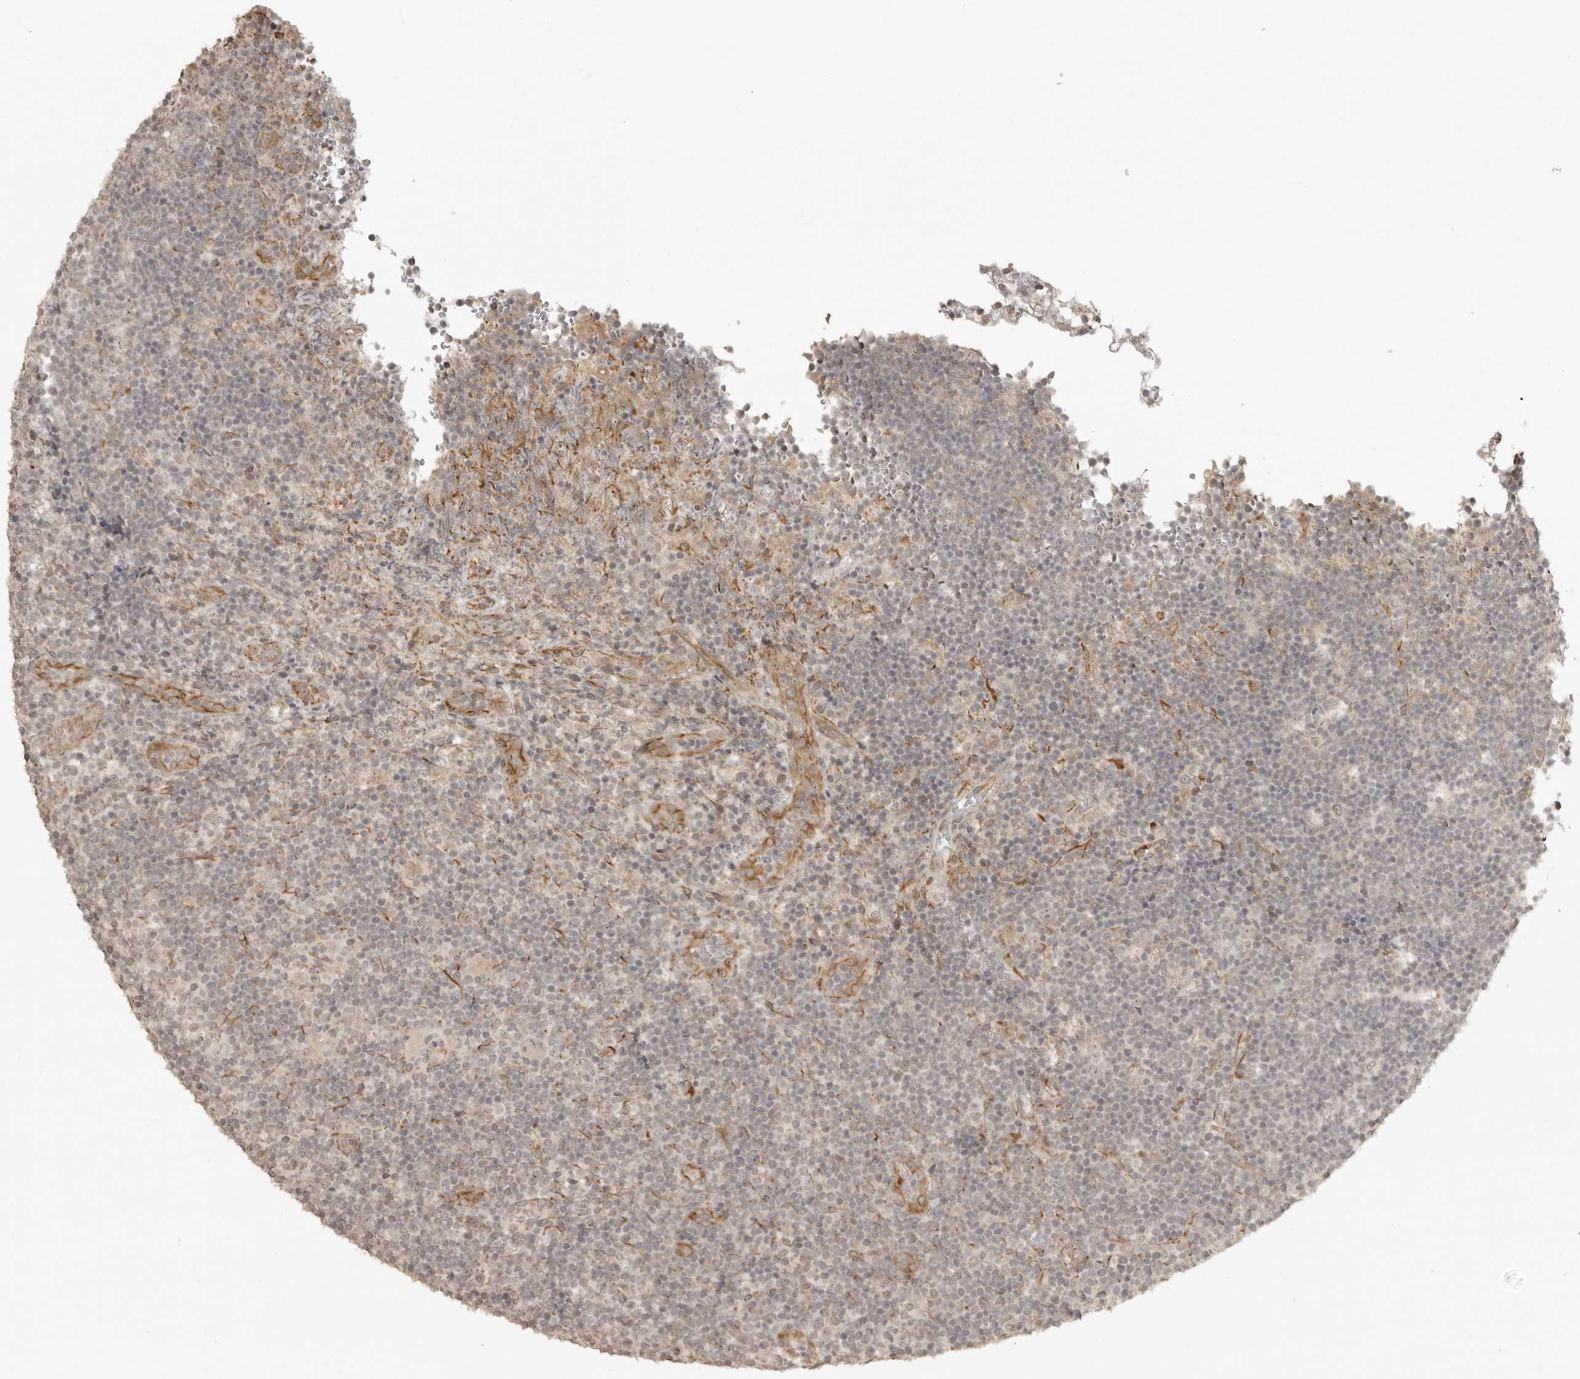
{"staining": {"intensity": "negative", "quantity": "none", "location": "none"}, "tissue": "lymphoma", "cell_type": "Tumor cells", "image_type": "cancer", "snomed": [{"axis": "morphology", "description": "Hodgkin's disease, NOS"}, {"axis": "topography", "description": "Lymph node"}], "caption": "Immunohistochemistry (IHC) micrograph of neoplastic tissue: human Hodgkin's disease stained with DAB shows no significant protein positivity in tumor cells.", "gene": "SMG8", "patient": {"sex": "female", "age": 57}}